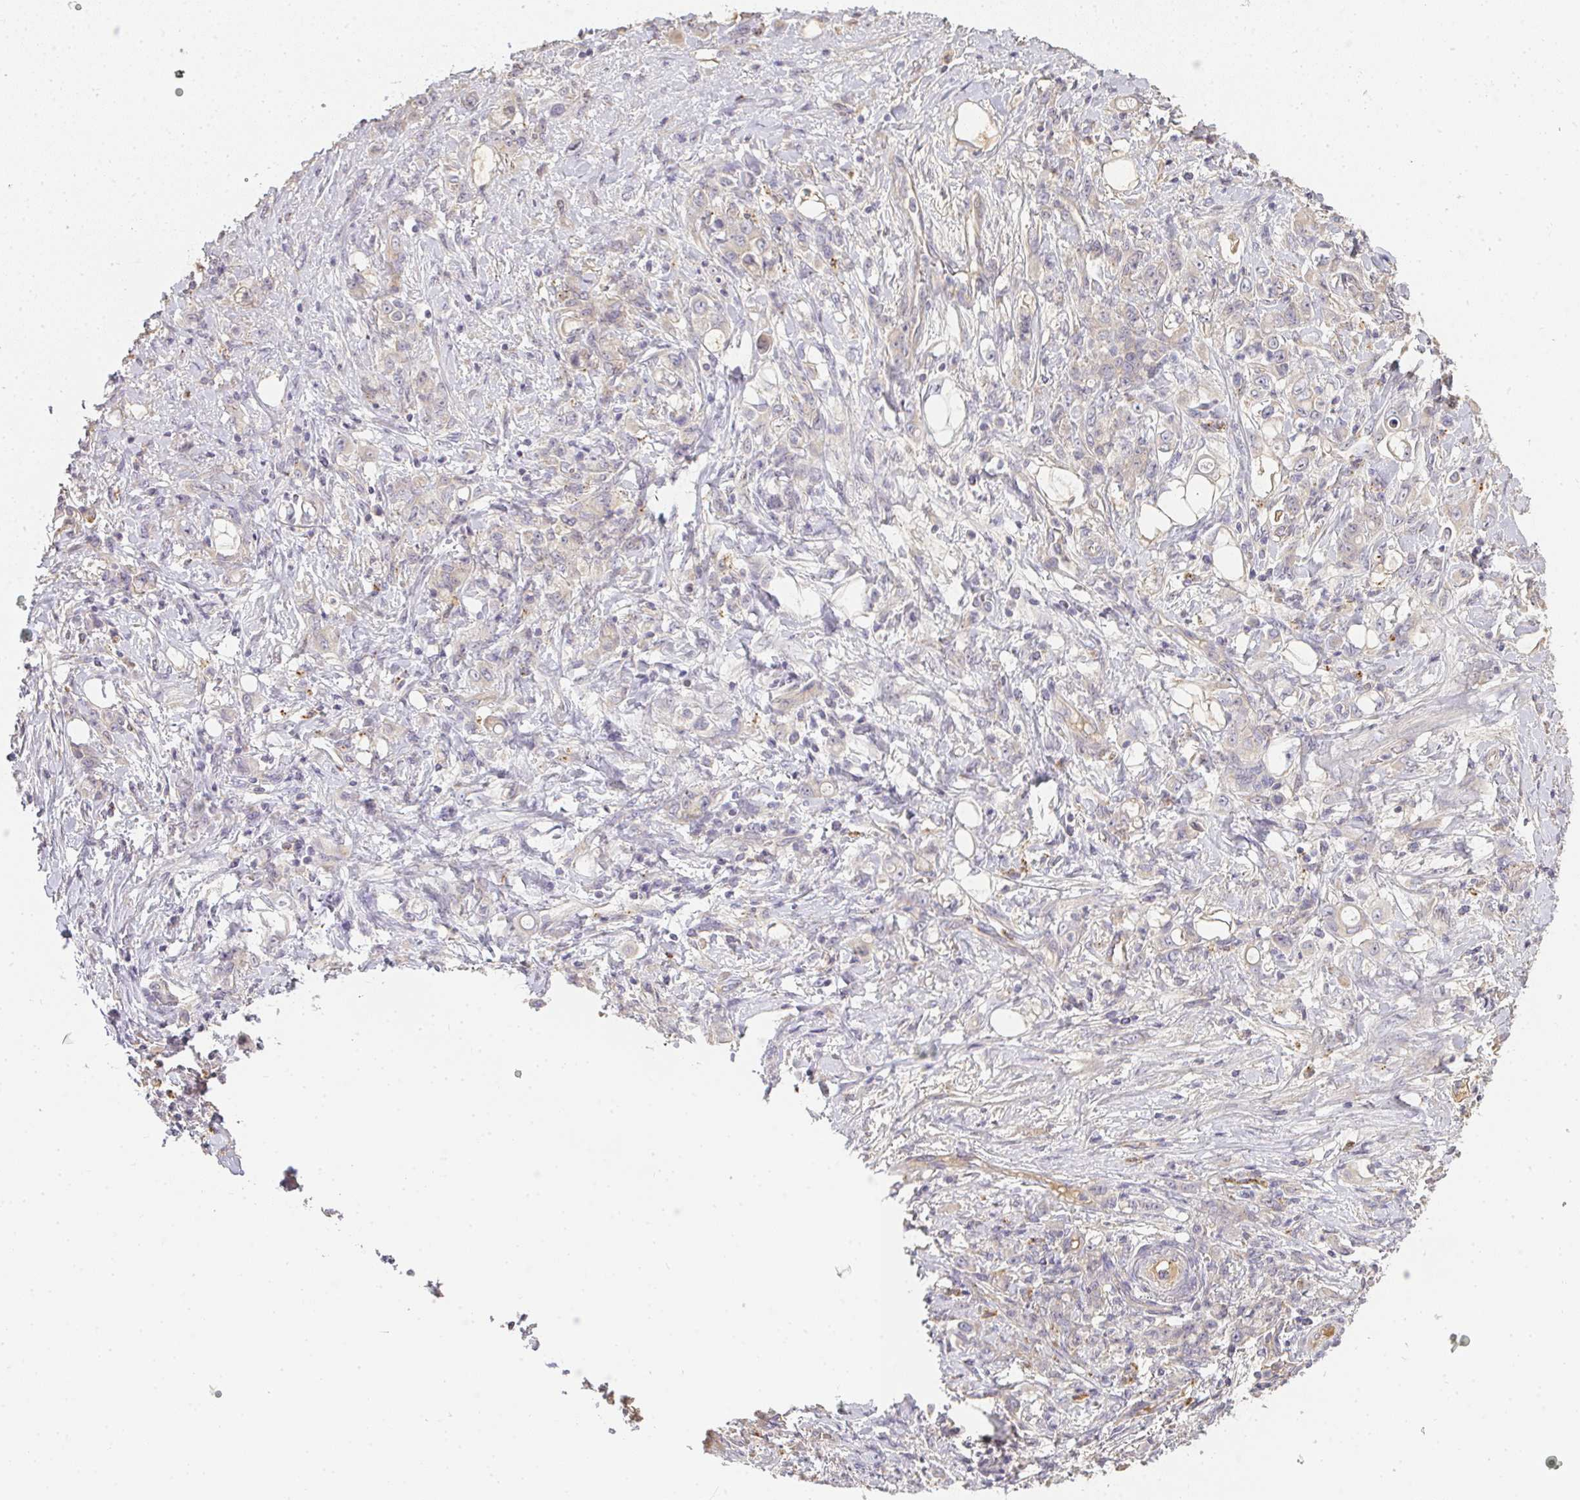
{"staining": {"intensity": "negative", "quantity": "none", "location": "none"}, "tissue": "stomach cancer", "cell_type": "Tumor cells", "image_type": "cancer", "snomed": [{"axis": "morphology", "description": "Adenocarcinoma, NOS"}, {"axis": "topography", "description": "Stomach"}], "caption": "A photomicrograph of human adenocarcinoma (stomach) is negative for staining in tumor cells.", "gene": "SLC35B3", "patient": {"sex": "female", "age": 79}}